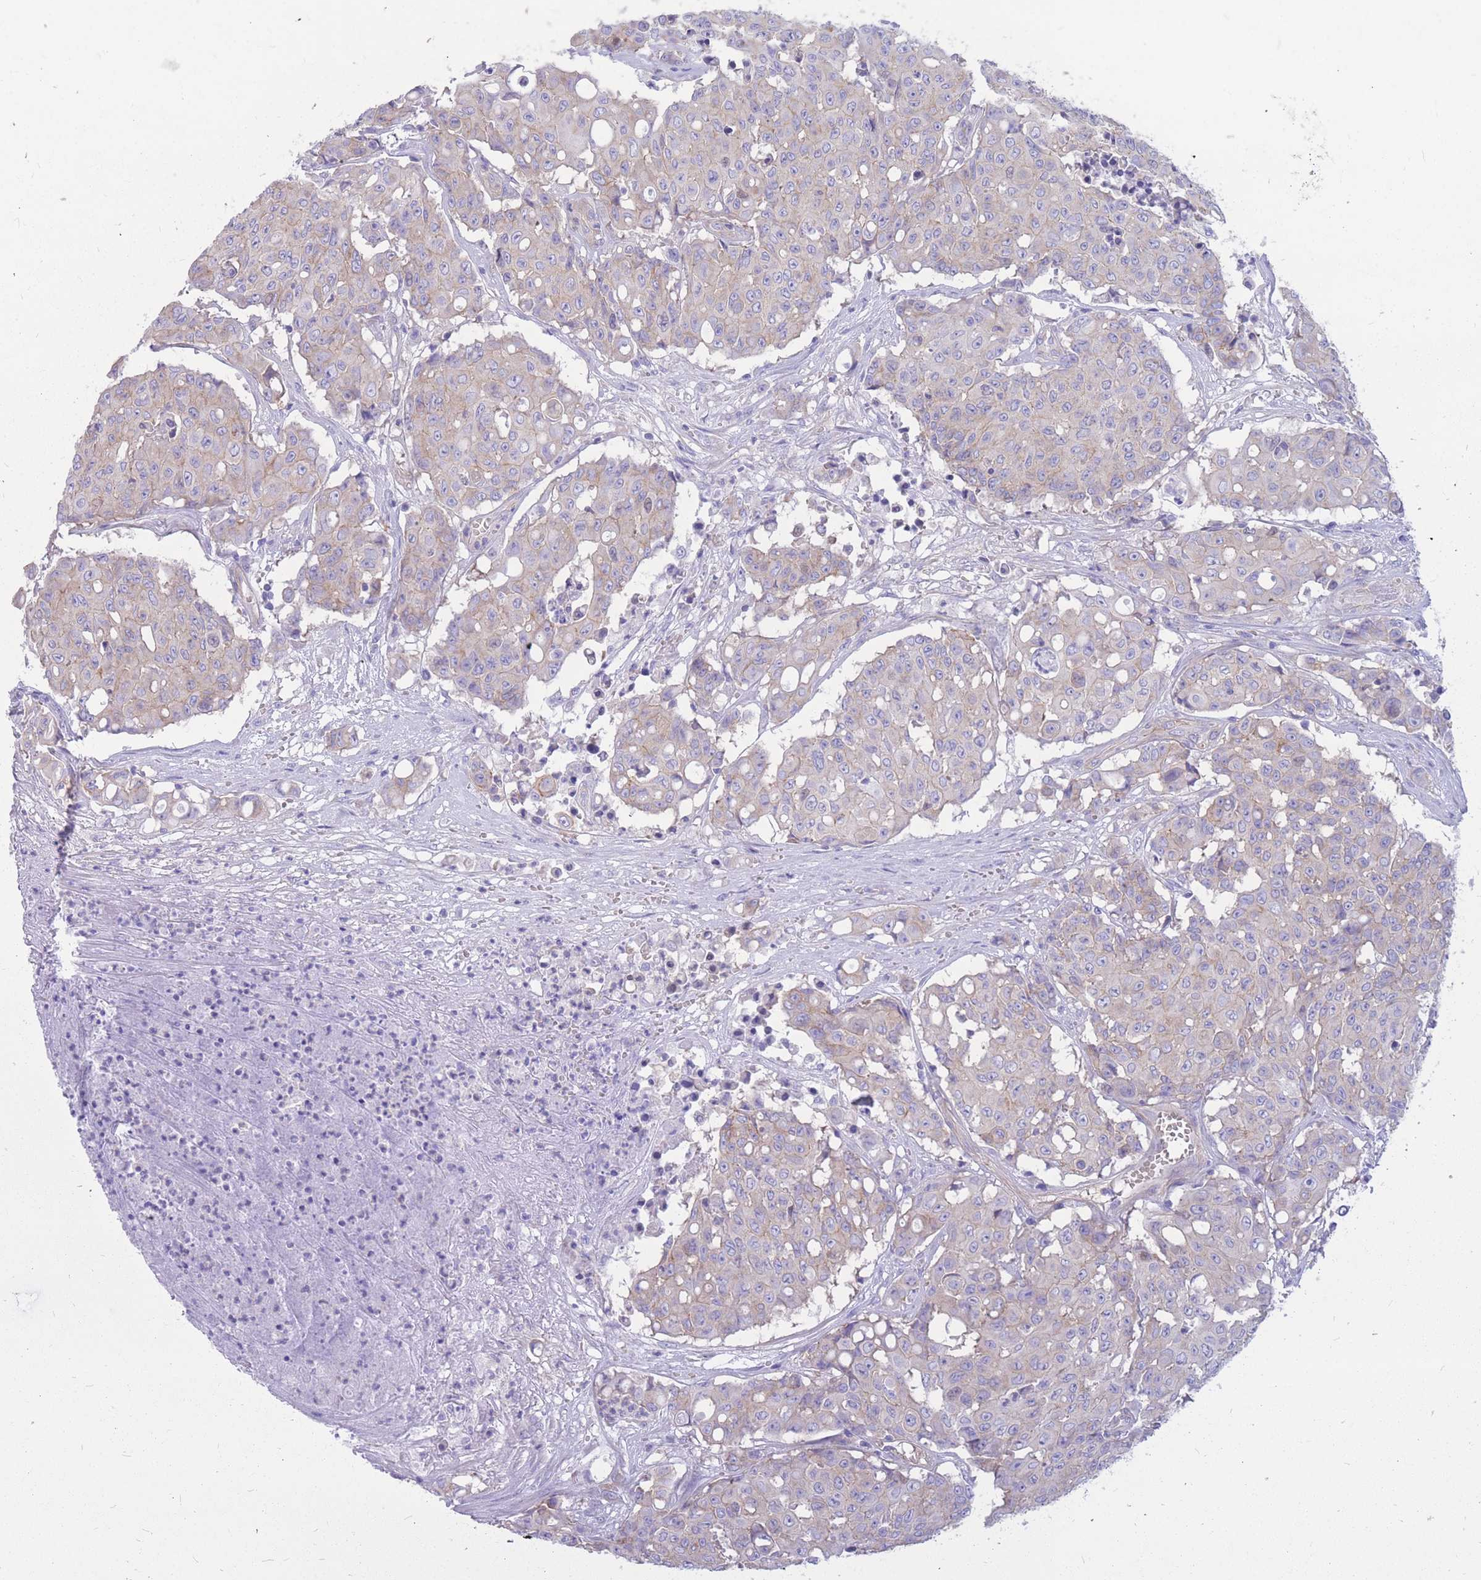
{"staining": {"intensity": "weak", "quantity": "<25%", "location": "cytoplasmic/membranous"}, "tissue": "colorectal cancer", "cell_type": "Tumor cells", "image_type": "cancer", "snomed": [{"axis": "morphology", "description": "Adenocarcinoma, NOS"}, {"axis": "topography", "description": "Colon"}], "caption": "The immunohistochemistry photomicrograph has no significant positivity in tumor cells of colorectal cancer tissue.", "gene": "ADD2", "patient": {"sex": "male", "age": 51}}